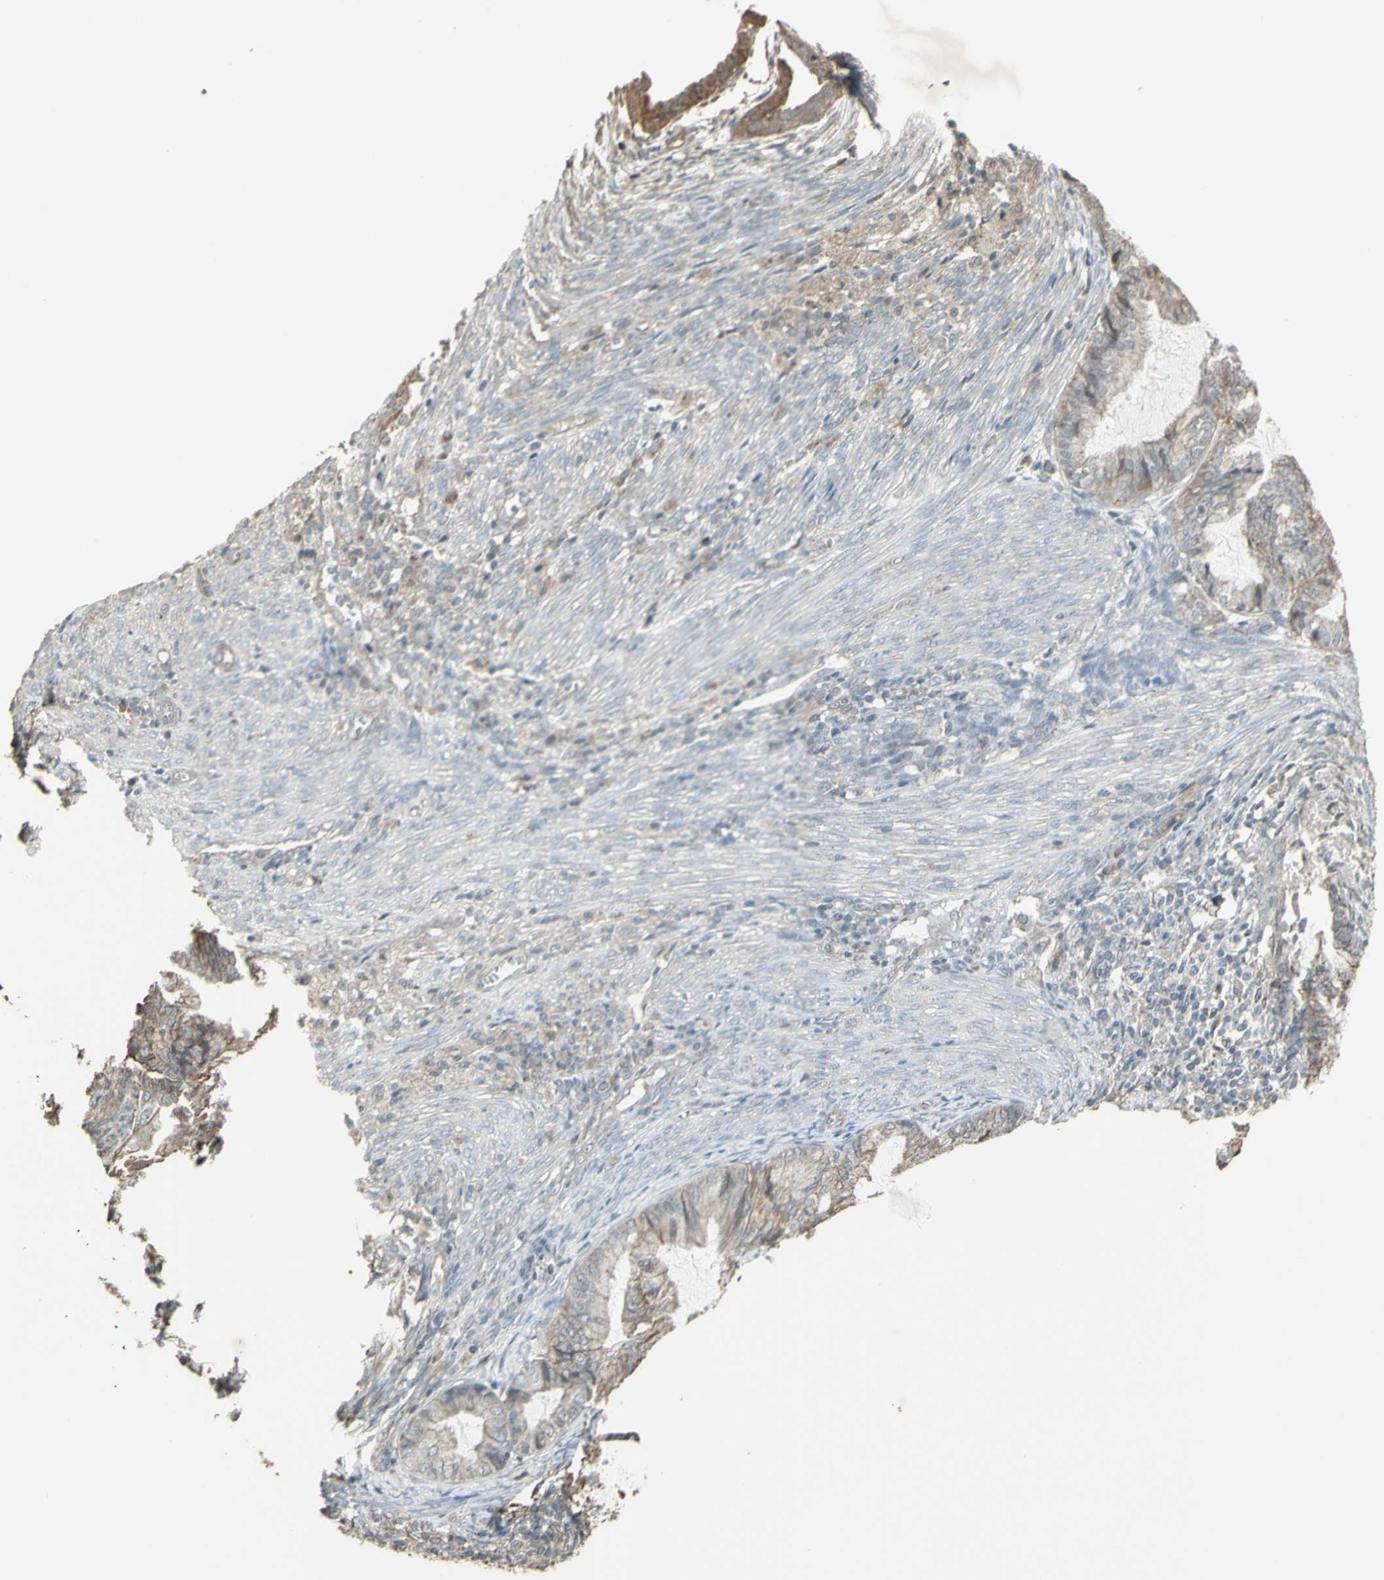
{"staining": {"intensity": "moderate", "quantity": ">75%", "location": "cytoplasmic/membranous"}, "tissue": "cervical cancer", "cell_type": "Tumor cells", "image_type": "cancer", "snomed": [{"axis": "morphology", "description": "Normal tissue, NOS"}, {"axis": "morphology", "description": "Adenocarcinoma, NOS"}, {"axis": "topography", "description": "Cervix"}, {"axis": "topography", "description": "Endometrium"}], "caption": "Protein staining by immunohistochemistry exhibits moderate cytoplasmic/membranous positivity in about >75% of tumor cells in cervical cancer. The protein of interest is shown in brown color, while the nuclei are stained blue.", "gene": "FXYD3", "patient": {"sex": "female", "age": 86}}